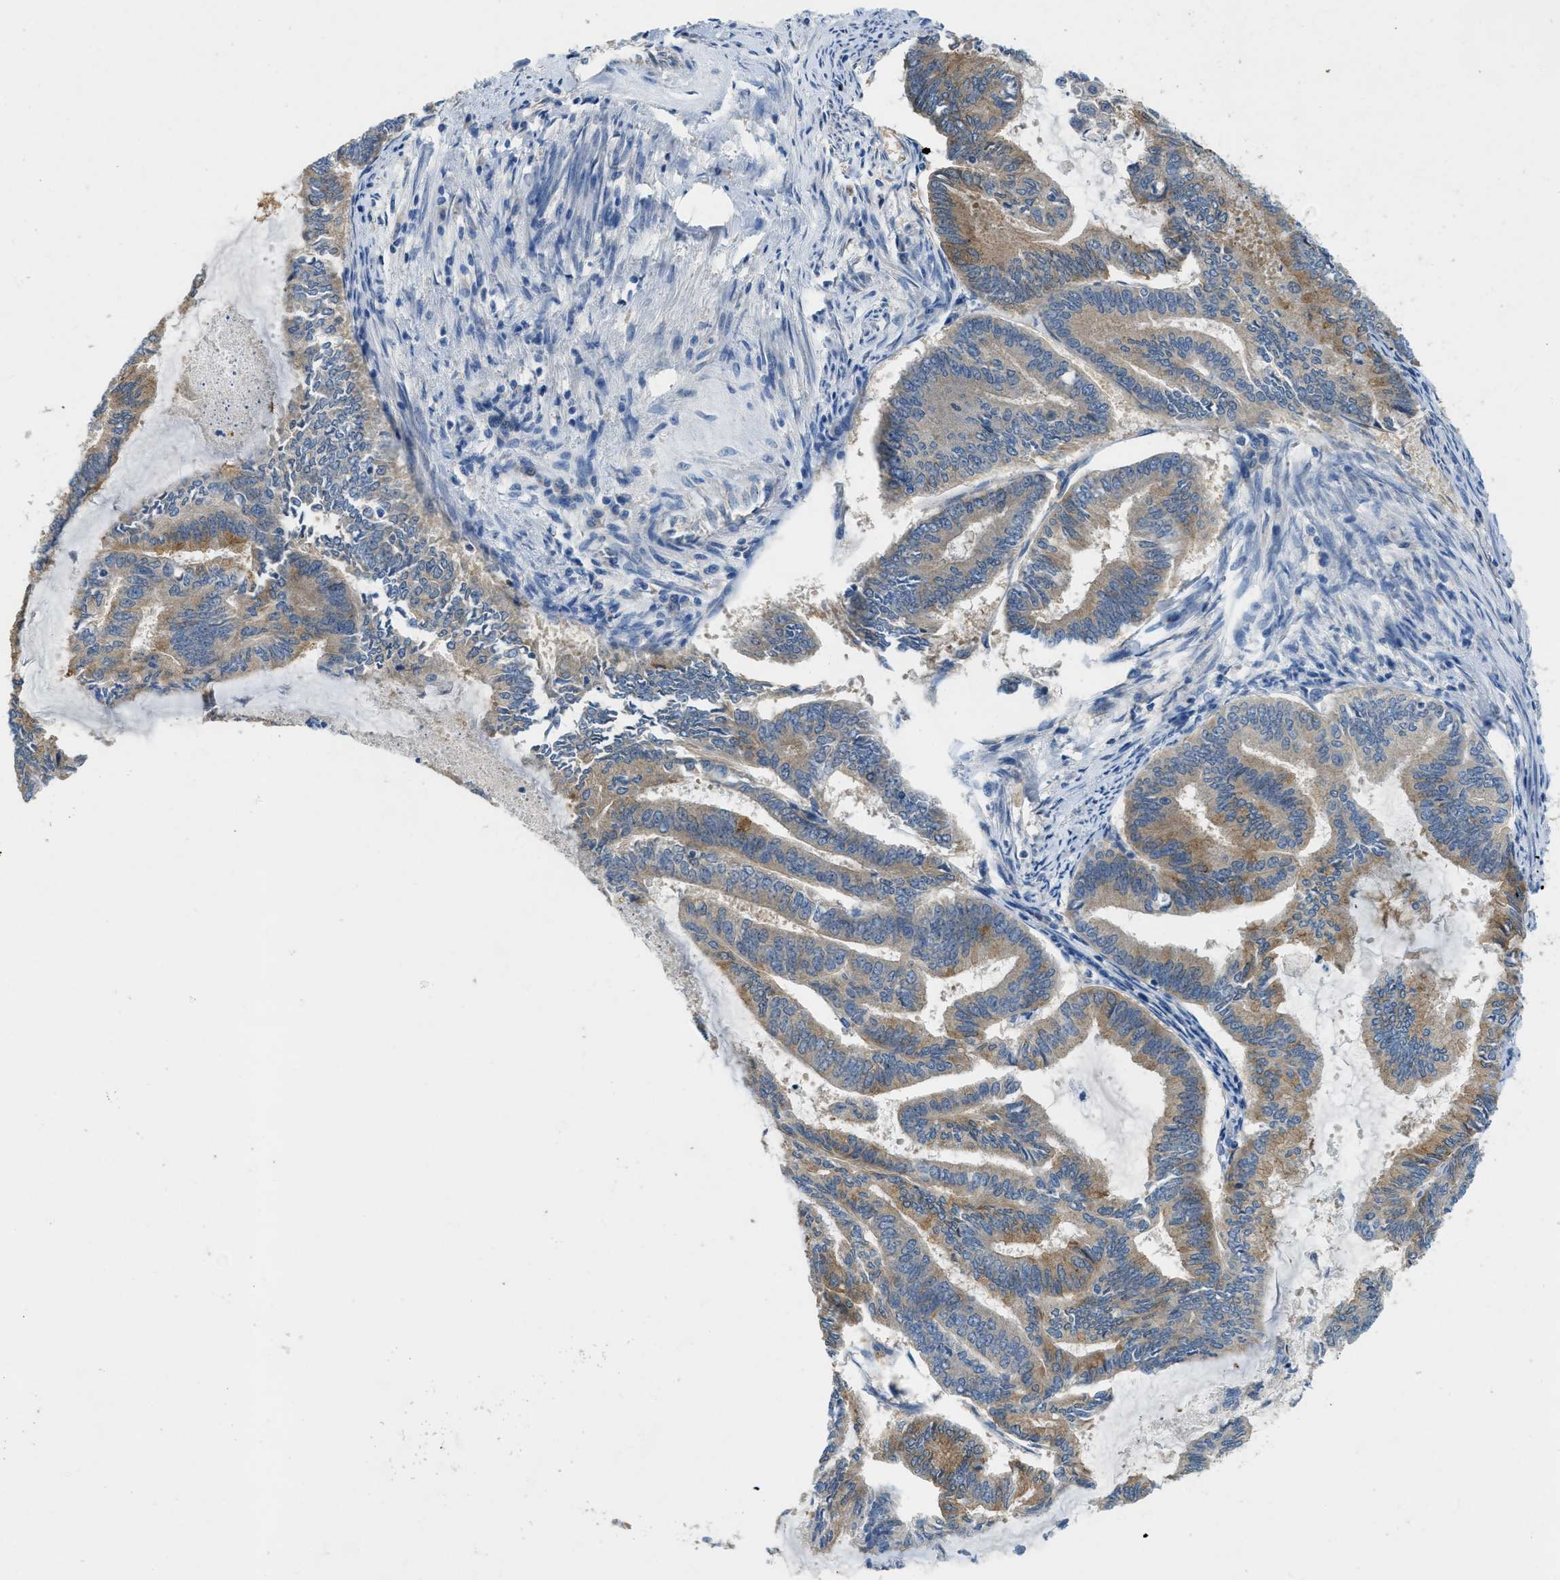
{"staining": {"intensity": "moderate", "quantity": "25%-75%", "location": "cytoplasmic/membranous"}, "tissue": "endometrial cancer", "cell_type": "Tumor cells", "image_type": "cancer", "snomed": [{"axis": "morphology", "description": "Adenocarcinoma, NOS"}, {"axis": "topography", "description": "Endometrium"}], "caption": "Moderate cytoplasmic/membranous expression is identified in about 25%-75% of tumor cells in endometrial cancer (adenocarcinoma).", "gene": "RIPK2", "patient": {"sex": "female", "age": 86}}